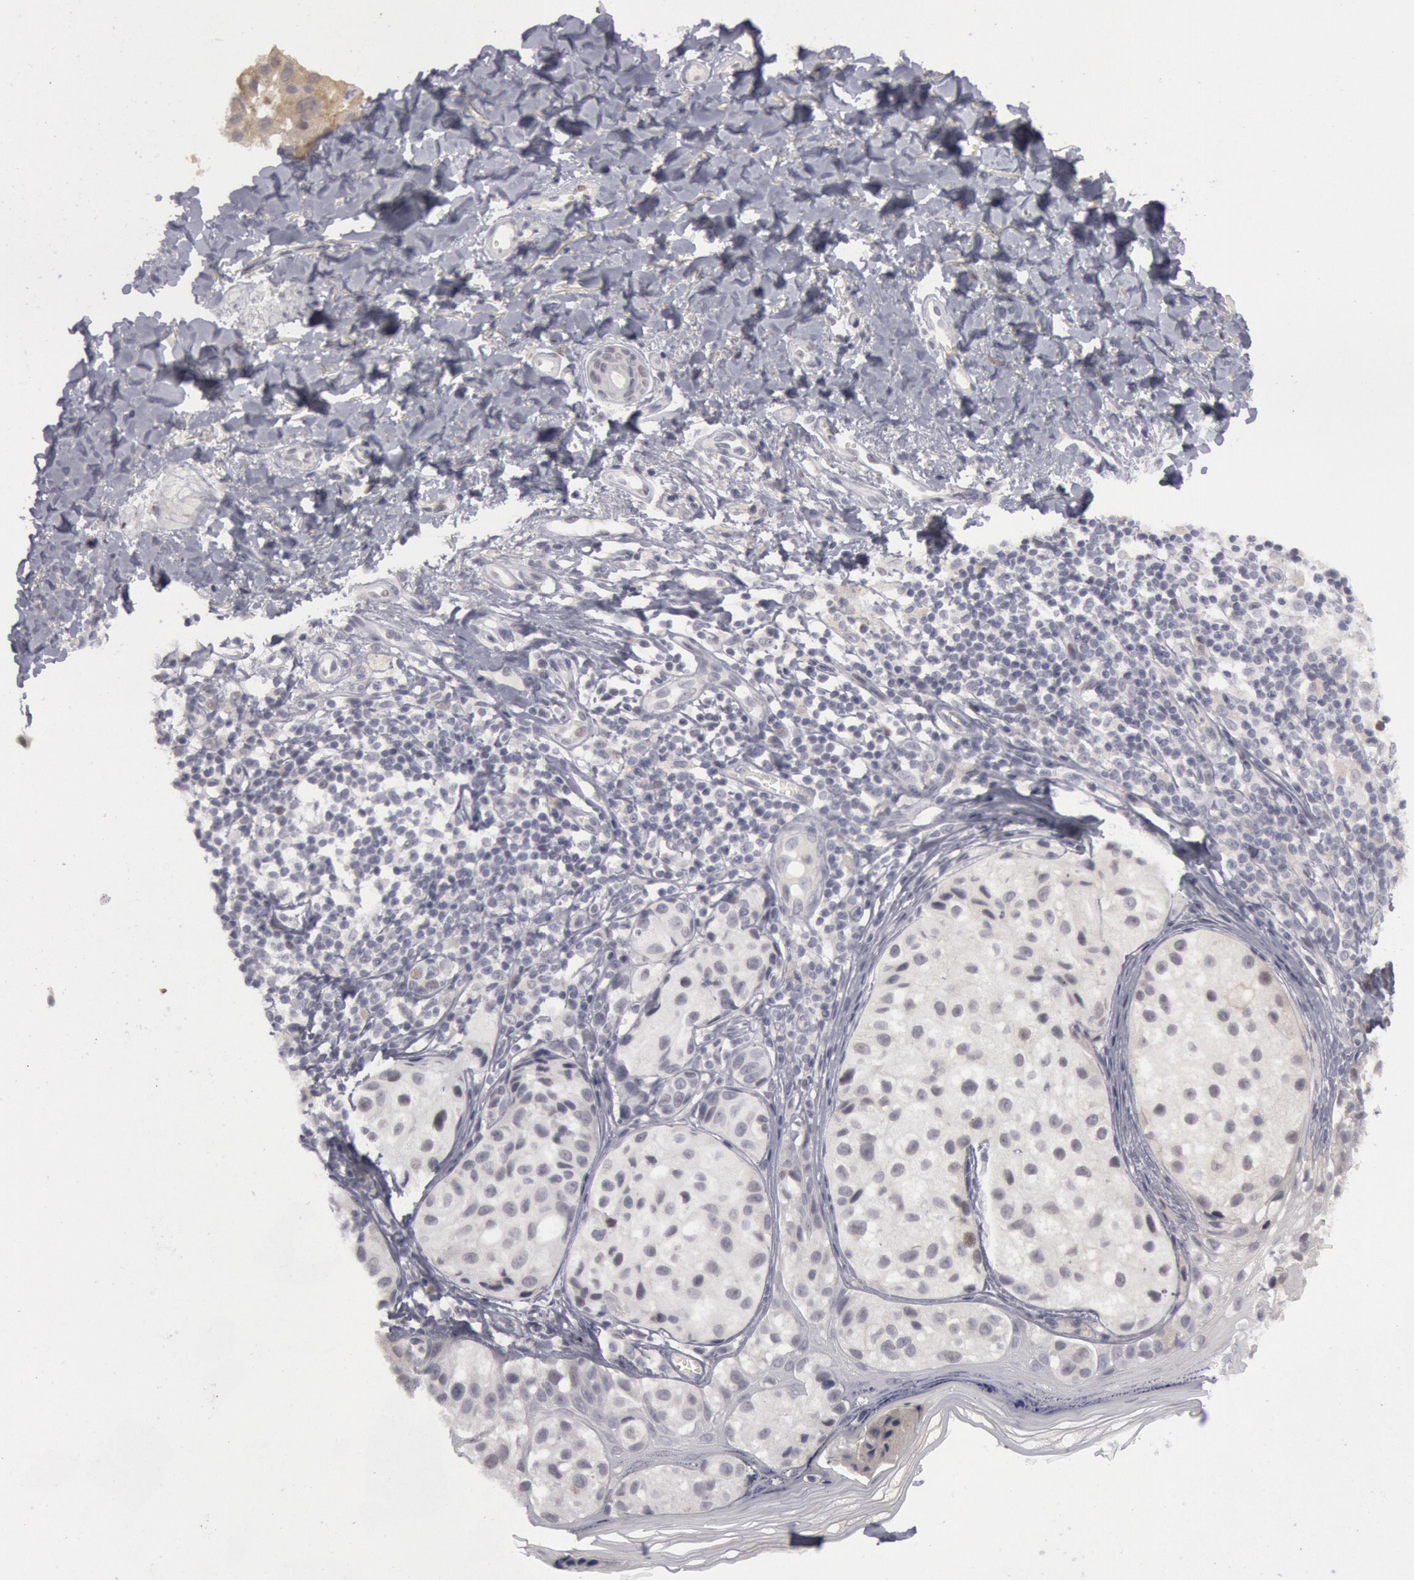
{"staining": {"intensity": "negative", "quantity": "none", "location": "none"}, "tissue": "melanoma", "cell_type": "Tumor cells", "image_type": "cancer", "snomed": [{"axis": "morphology", "description": "Malignant melanoma, NOS"}, {"axis": "topography", "description": "Skin"}], "caption": "Tumor cells are negative for protein expression in human malignant melanoma.", "gene": "JOSD1", "patient": {"sex": "male", "age": 23}}